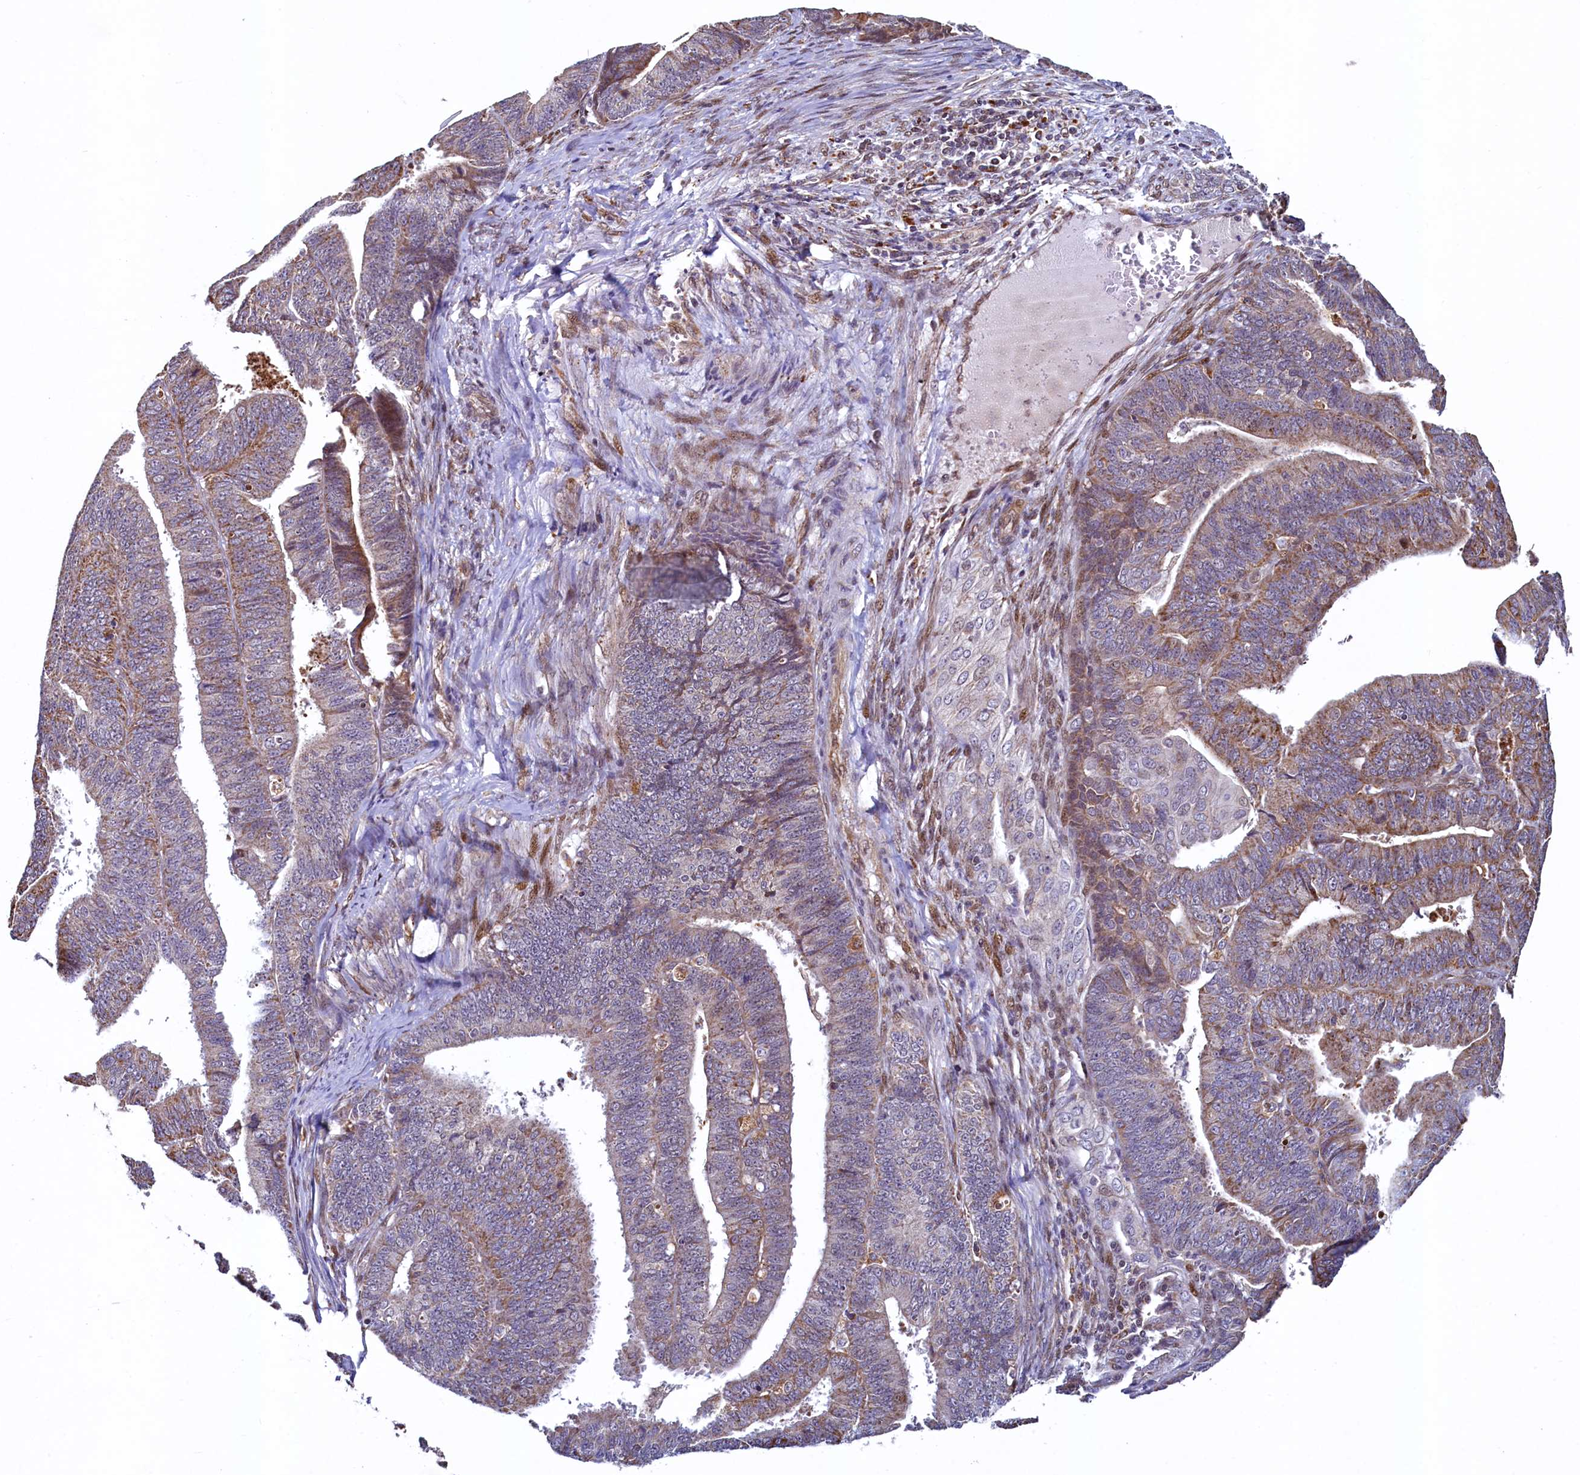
{"staining": {"intensity": "moderate", "quantity": "<25%", "location": "cytoplasmic/membranous"}, "tissue": "endometrial cancer", "cell_type": "Tumor cells", "image_type": "cancer", "snomed": [{"axis": "morphology", "description": "Adenocarcinoma, NOS"}, {"axis": "topography", "description": "Endometrium"}], "caption": "Immunohistochemistry micrograph of neoplastic tissue: human endometrial cancer stained using immunohistochemistry (IHC) demonstrates low levels of moderate protein expression localized specifically in the cytoplasmic/membranous of tumor cells, appearing as a cytoplasmic/membranous brown color.", "gene": "ZNF577", "patient": {"sex": "female", "age": 73}}